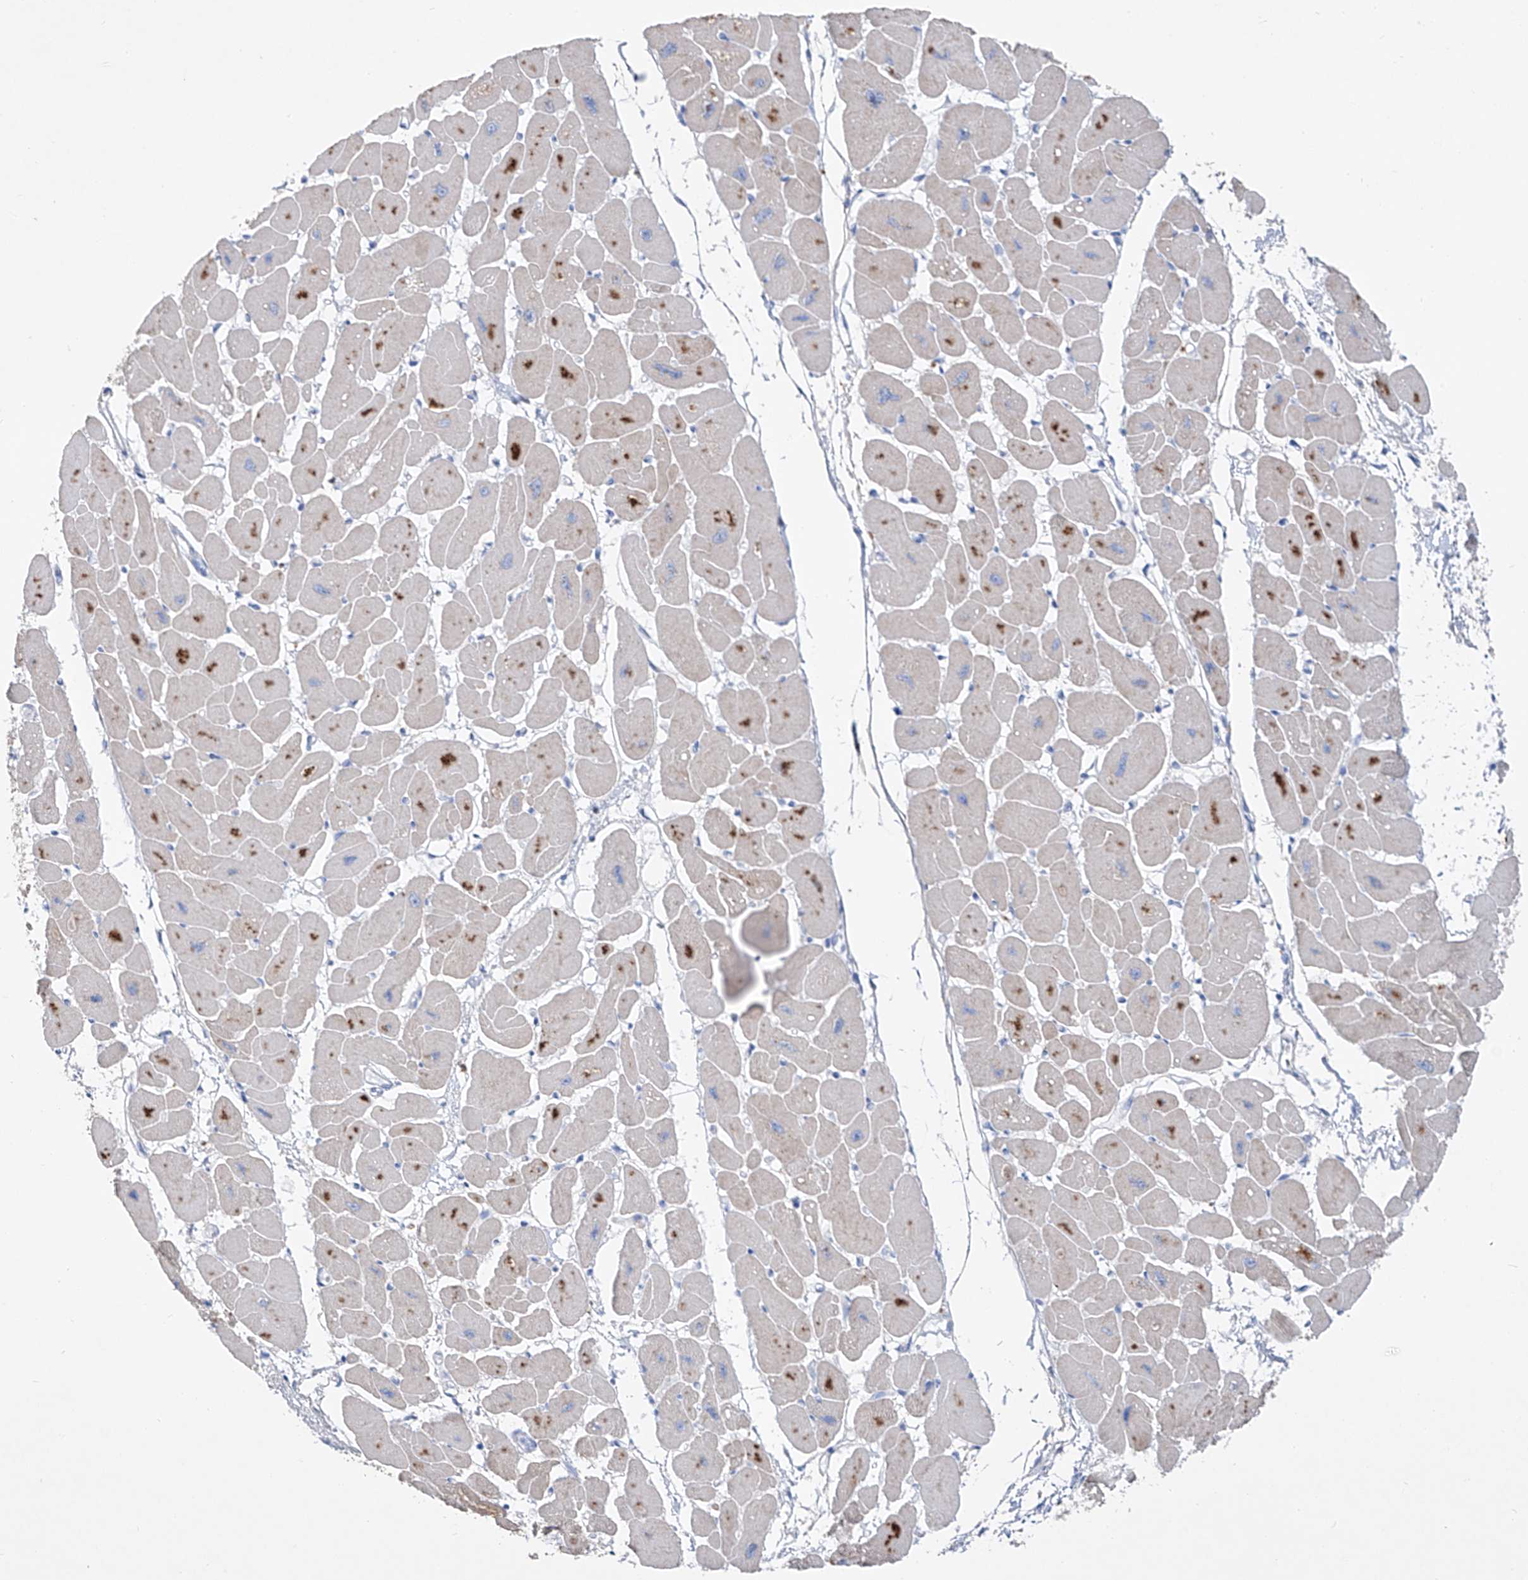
{"staining": {"intensity": "moderate", "quantity": "<25%", "location": "cytoplasmic/membranous"}, "tissue": "heart muscle", "cell_type": "Cardiomyocytes", "image_type": "normal", "snomed": [{"axis": "morphology", "description": "Normal tissue, NOS"}, {"axis": "topography", "description": "Heart"}], "caption": "The image exhibits a brown stain indicating the presence of a protein in the cytoplasmic/membranous of cardiomyocytes in heart muscle. The staining was performed using DAB (3,3'-diaminobenzidine), with brown indicating positive protein expression. Nuclei are stained blue with hematoxylin.", "gene": "FRS3", "patient": {"sex": "female", "age": 54}}